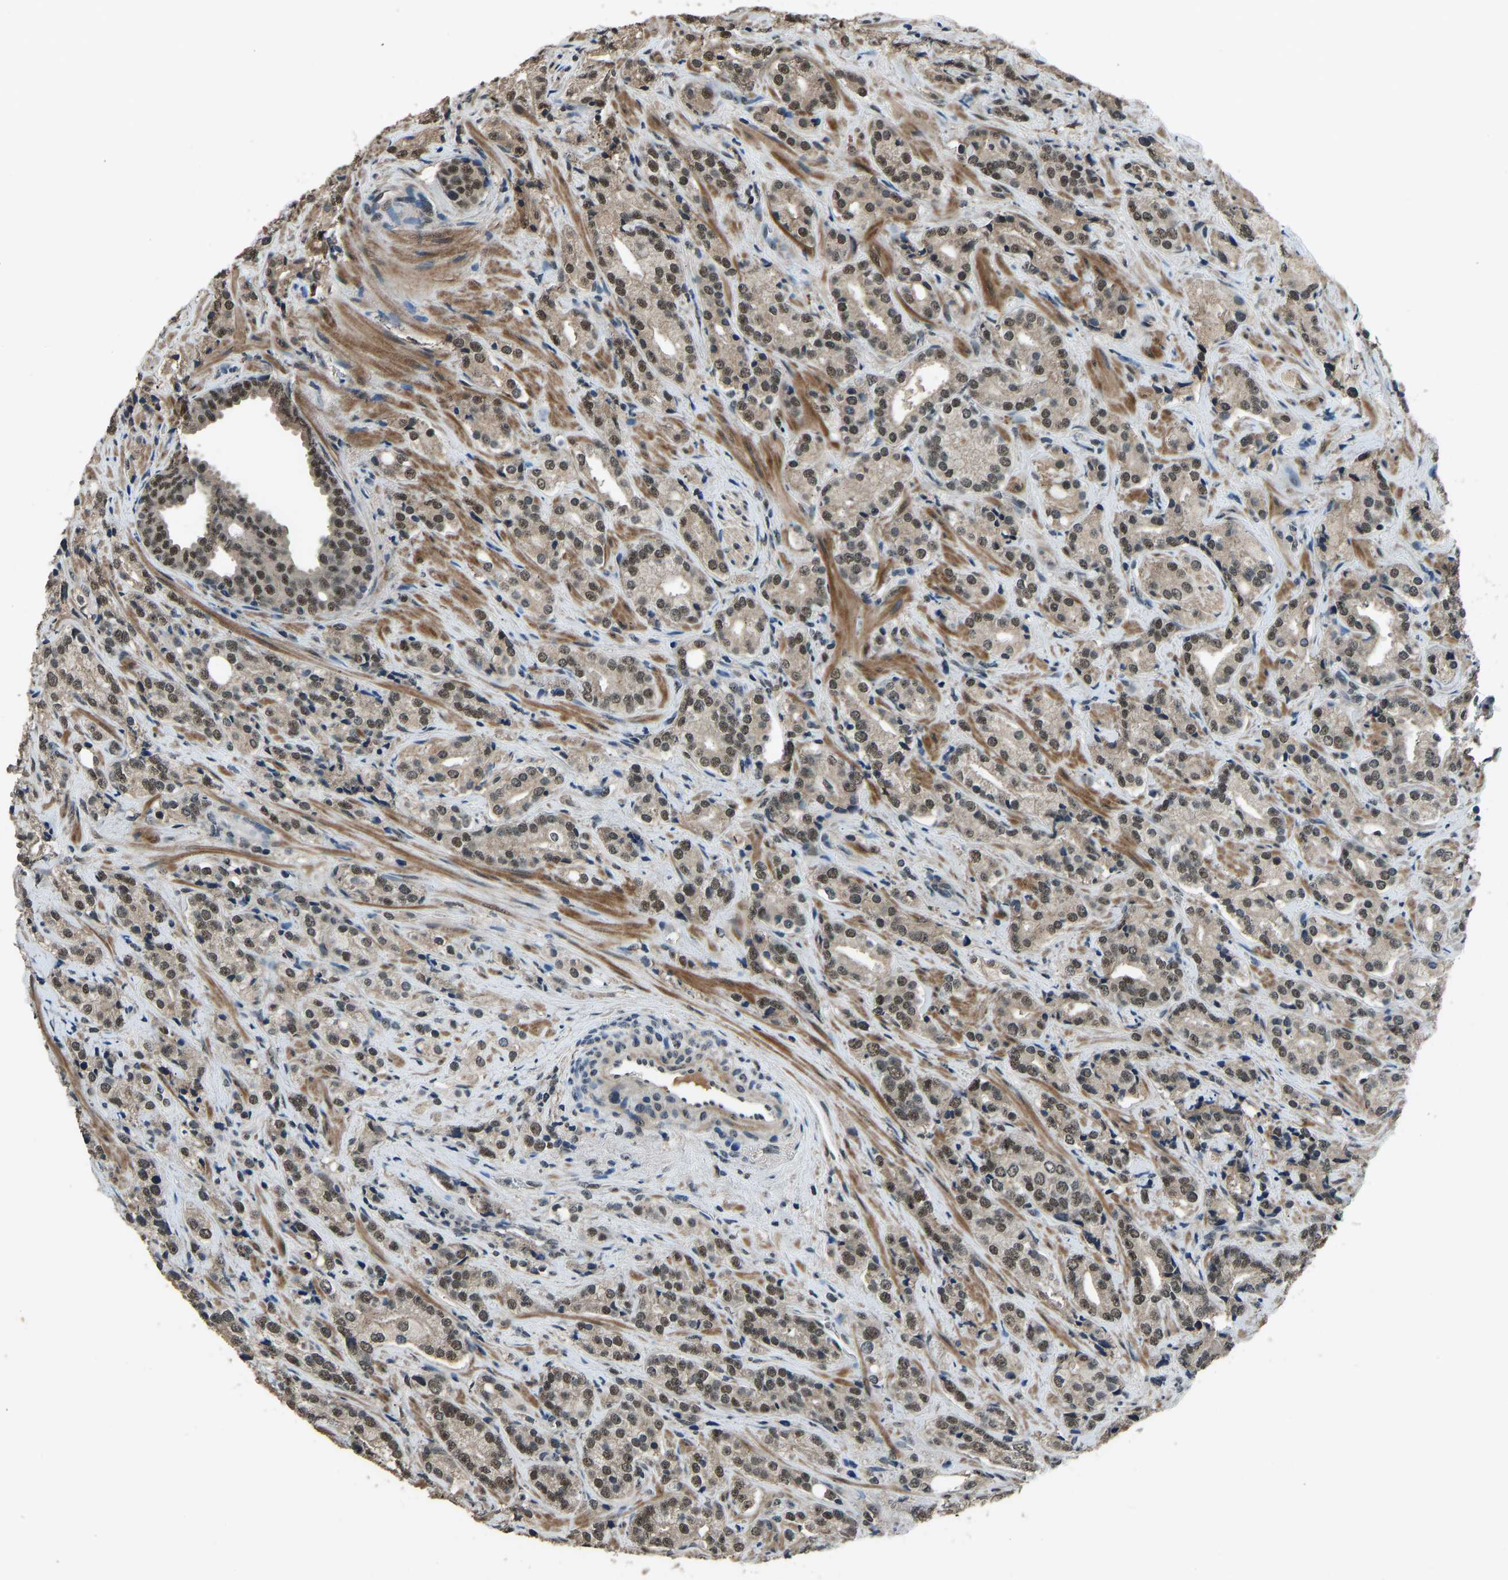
{"staining": {"intensity": "moderate", "quantity": ">75%", "location": "nuclear"}, "tissue": "prostate cancer", "cell_type": "Tumor cells", "image_type": "cancer", "snomed": [{"axis": "morphology", "description": "Adenocarcinoma, High grade"}, {"axis": "topography", "description": "Prostate"}], "caption": "The immunohistochemical stain labels moderate nuclear staining in tumor cells of prostate cancer (high-grade adenocarcinoma) tissue.", "gene": "TOX4", "patient": {"sex": "male", "age": 71}}